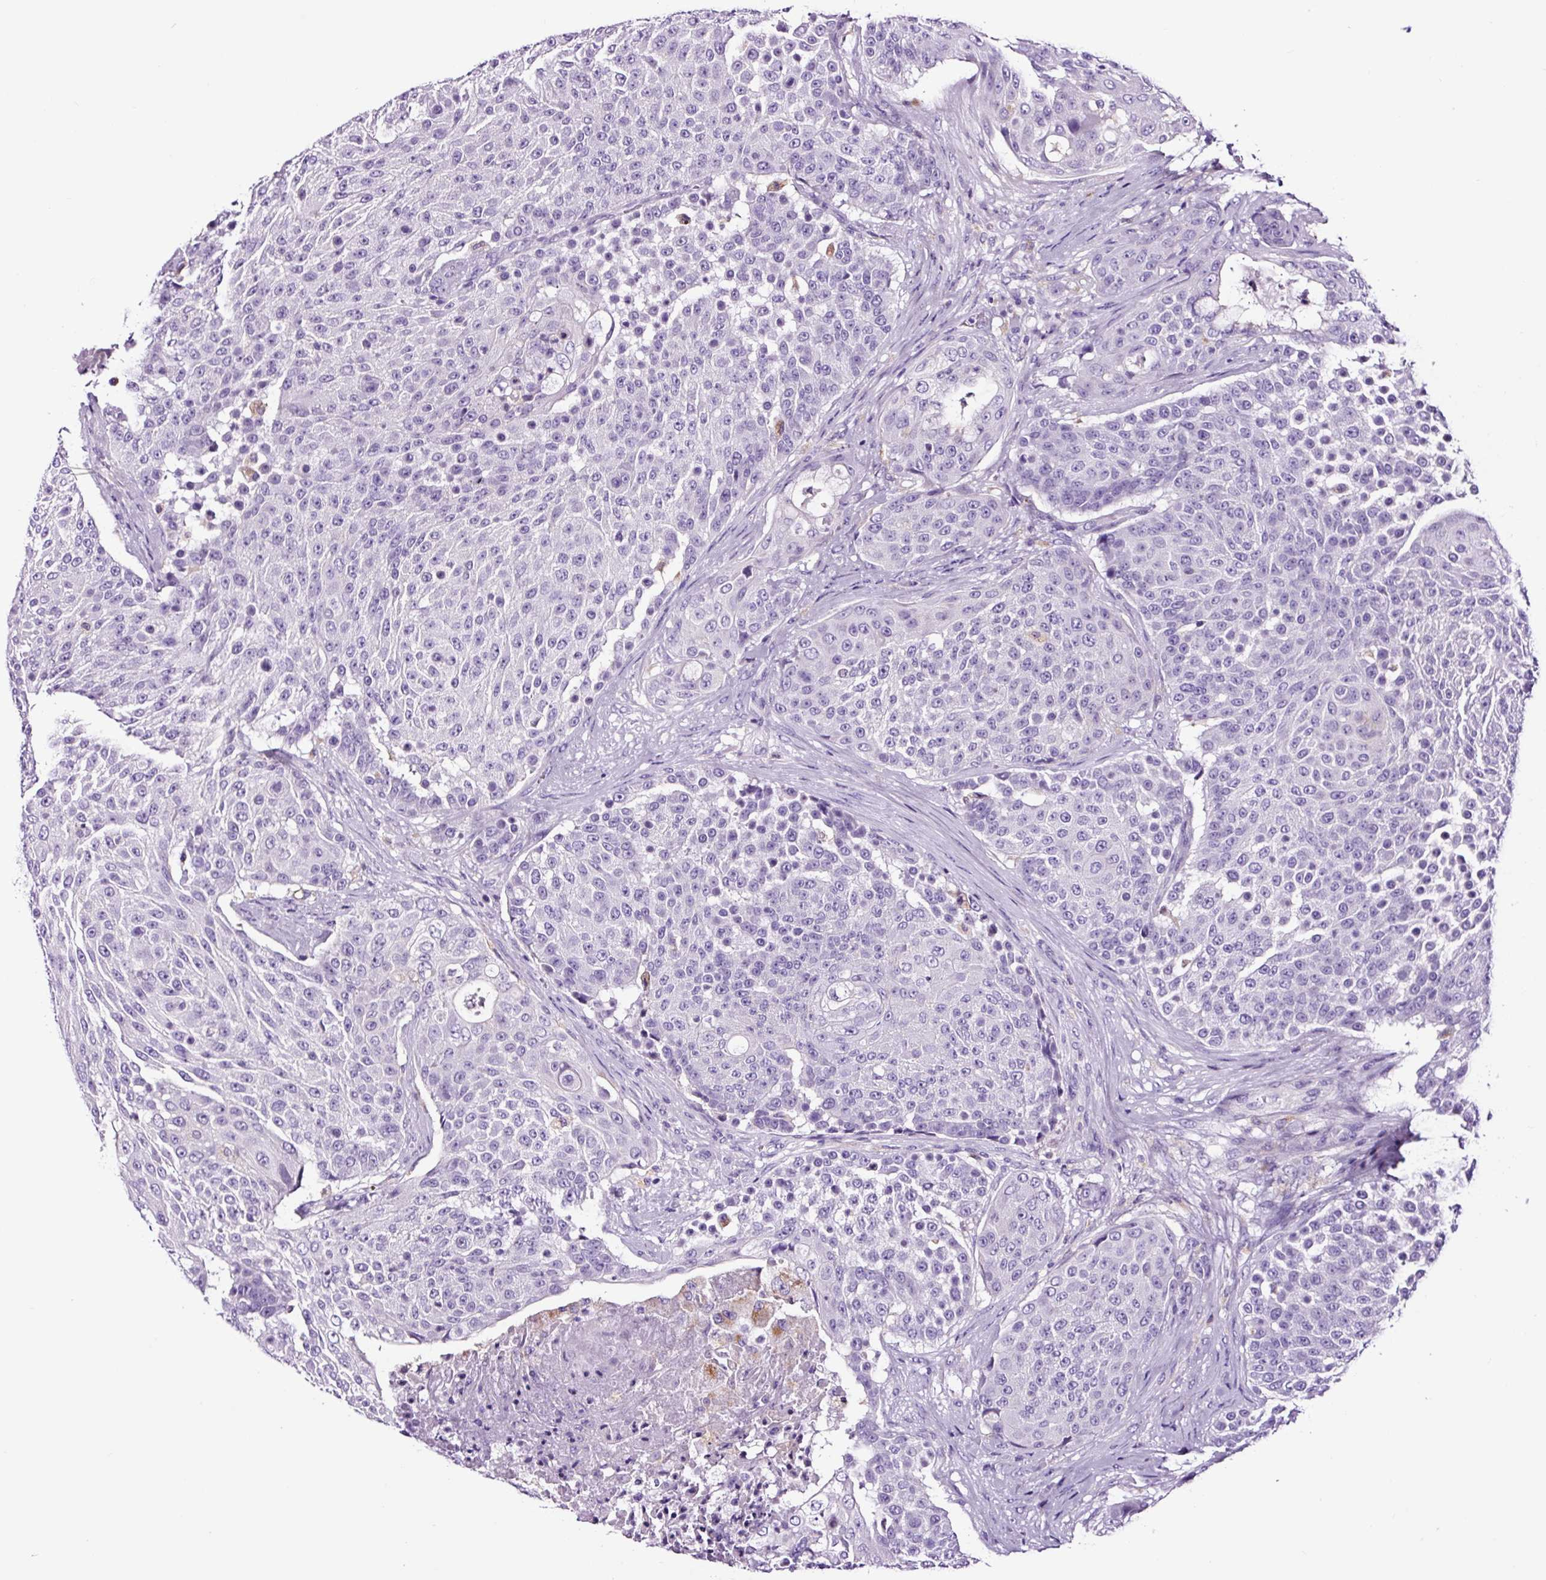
{"staining": {"intensity": "negative", "quantity": "none", "location": "none"}, "tissue": "urothelial cancer", "cell_type": "Tumor cells", "image_type": "cancer", "snomed": [{"axis": "morphology", "description": "Urothelial carcinoma, High grade"}, {"axis": "topography", "description": "Urinary bladder"}], "caption": "High-grade urothelial carcinoma was stained to show a protein in brown. There is no significant expression in tumor cells.", "gene": "FBXL7", "patient": {"sex": "female", "age": 63}}